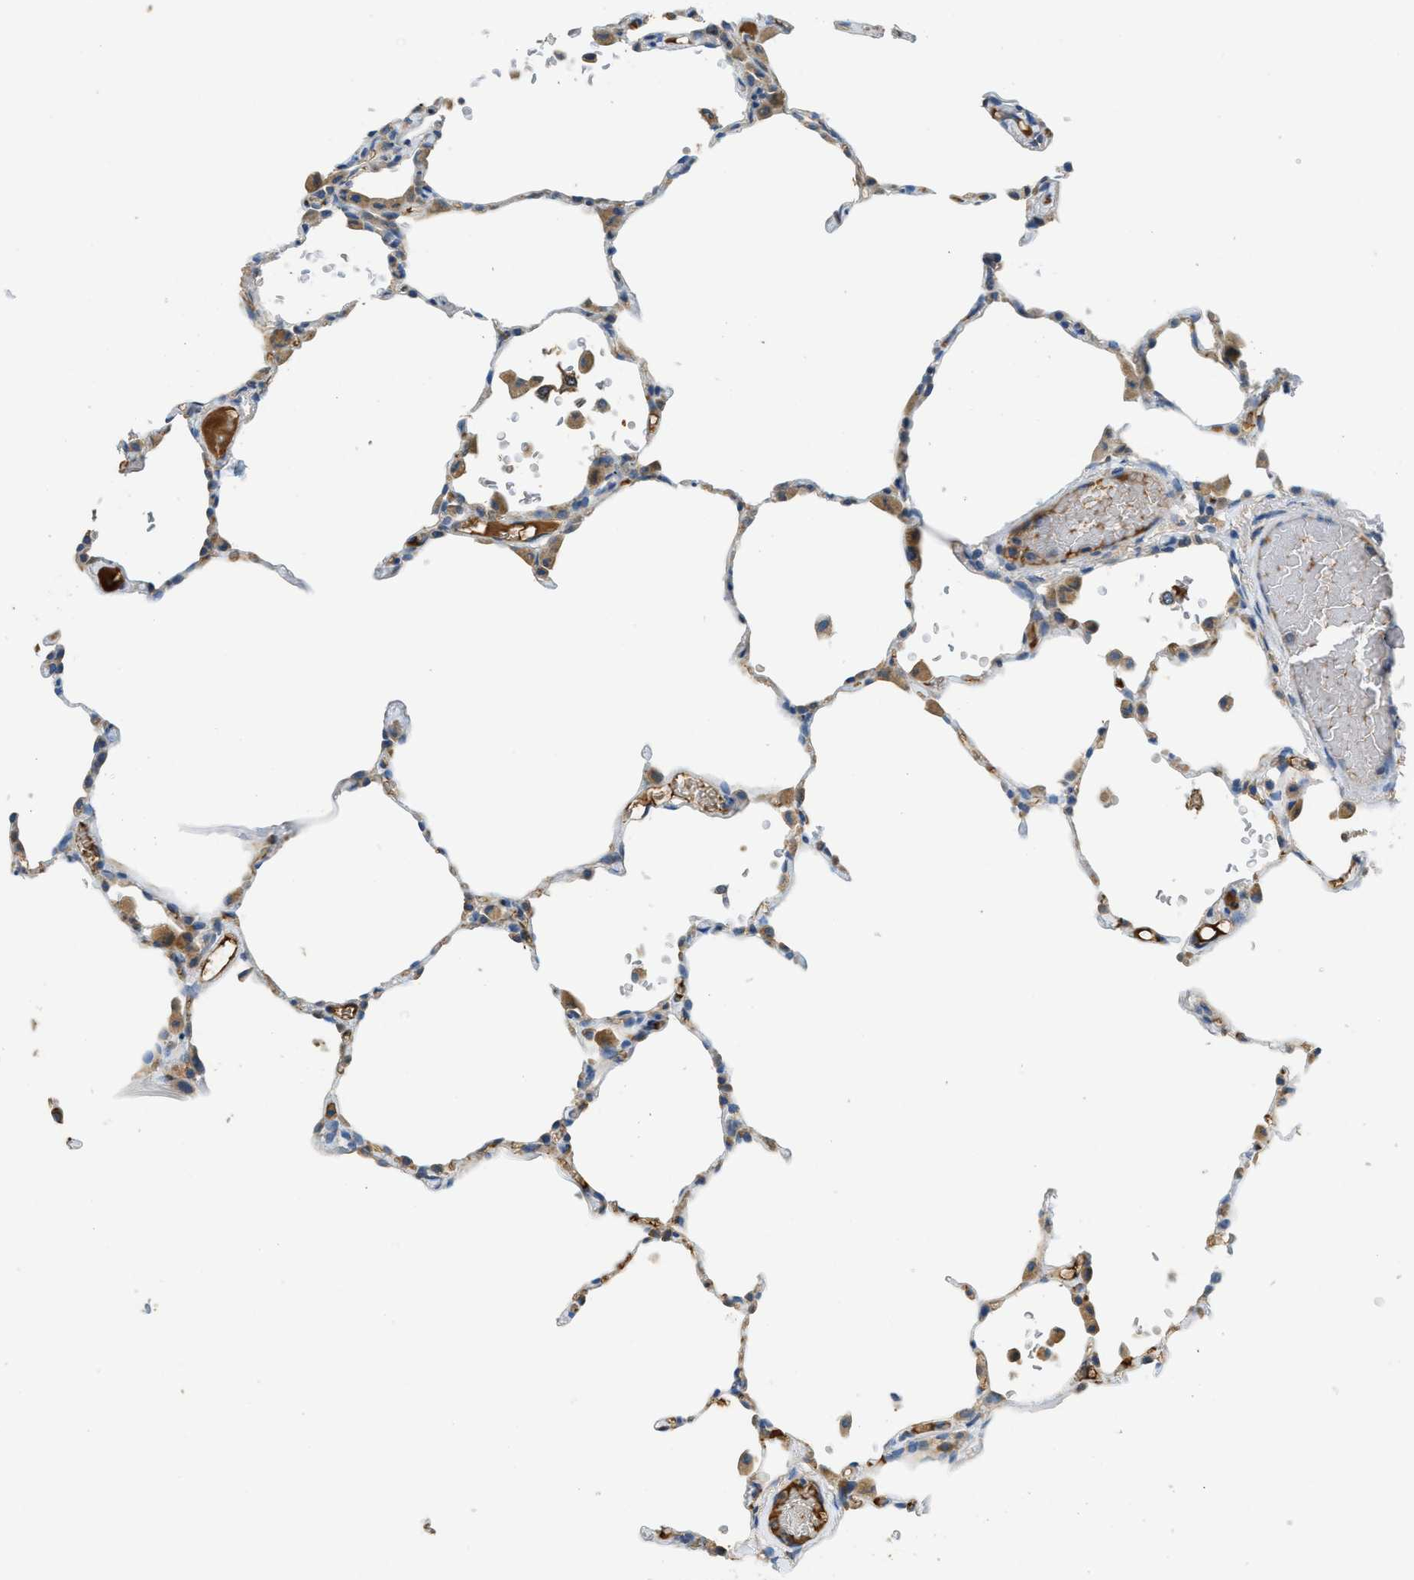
{"staining": {"intensity": "weak", "quantity": "25%-75%", "location": "cytoplasmic/membranous"}, "tissue": "lung", "cell_type": "Alveolar cells", "image_type": "normal", "snomed": [{"axis": "morphology", "description": "Normal tissue, NOS"}, {"axis": "topography", "description": "Lung"}], "caption": "Immunohistochemistry staining of normal lung, which shows low levels of weak cytoplasmic/membranous positivity in approximately 25%-75% of alveolar cells indicating weak cytoplasmic/membranous protein positivity. The staining was performed using DAB (brown) for protein detection and nuclei were counterstained in hematoxylin (blue).", "gene": "RIPK2", "patient": {"sex": "female", "age": 49}}